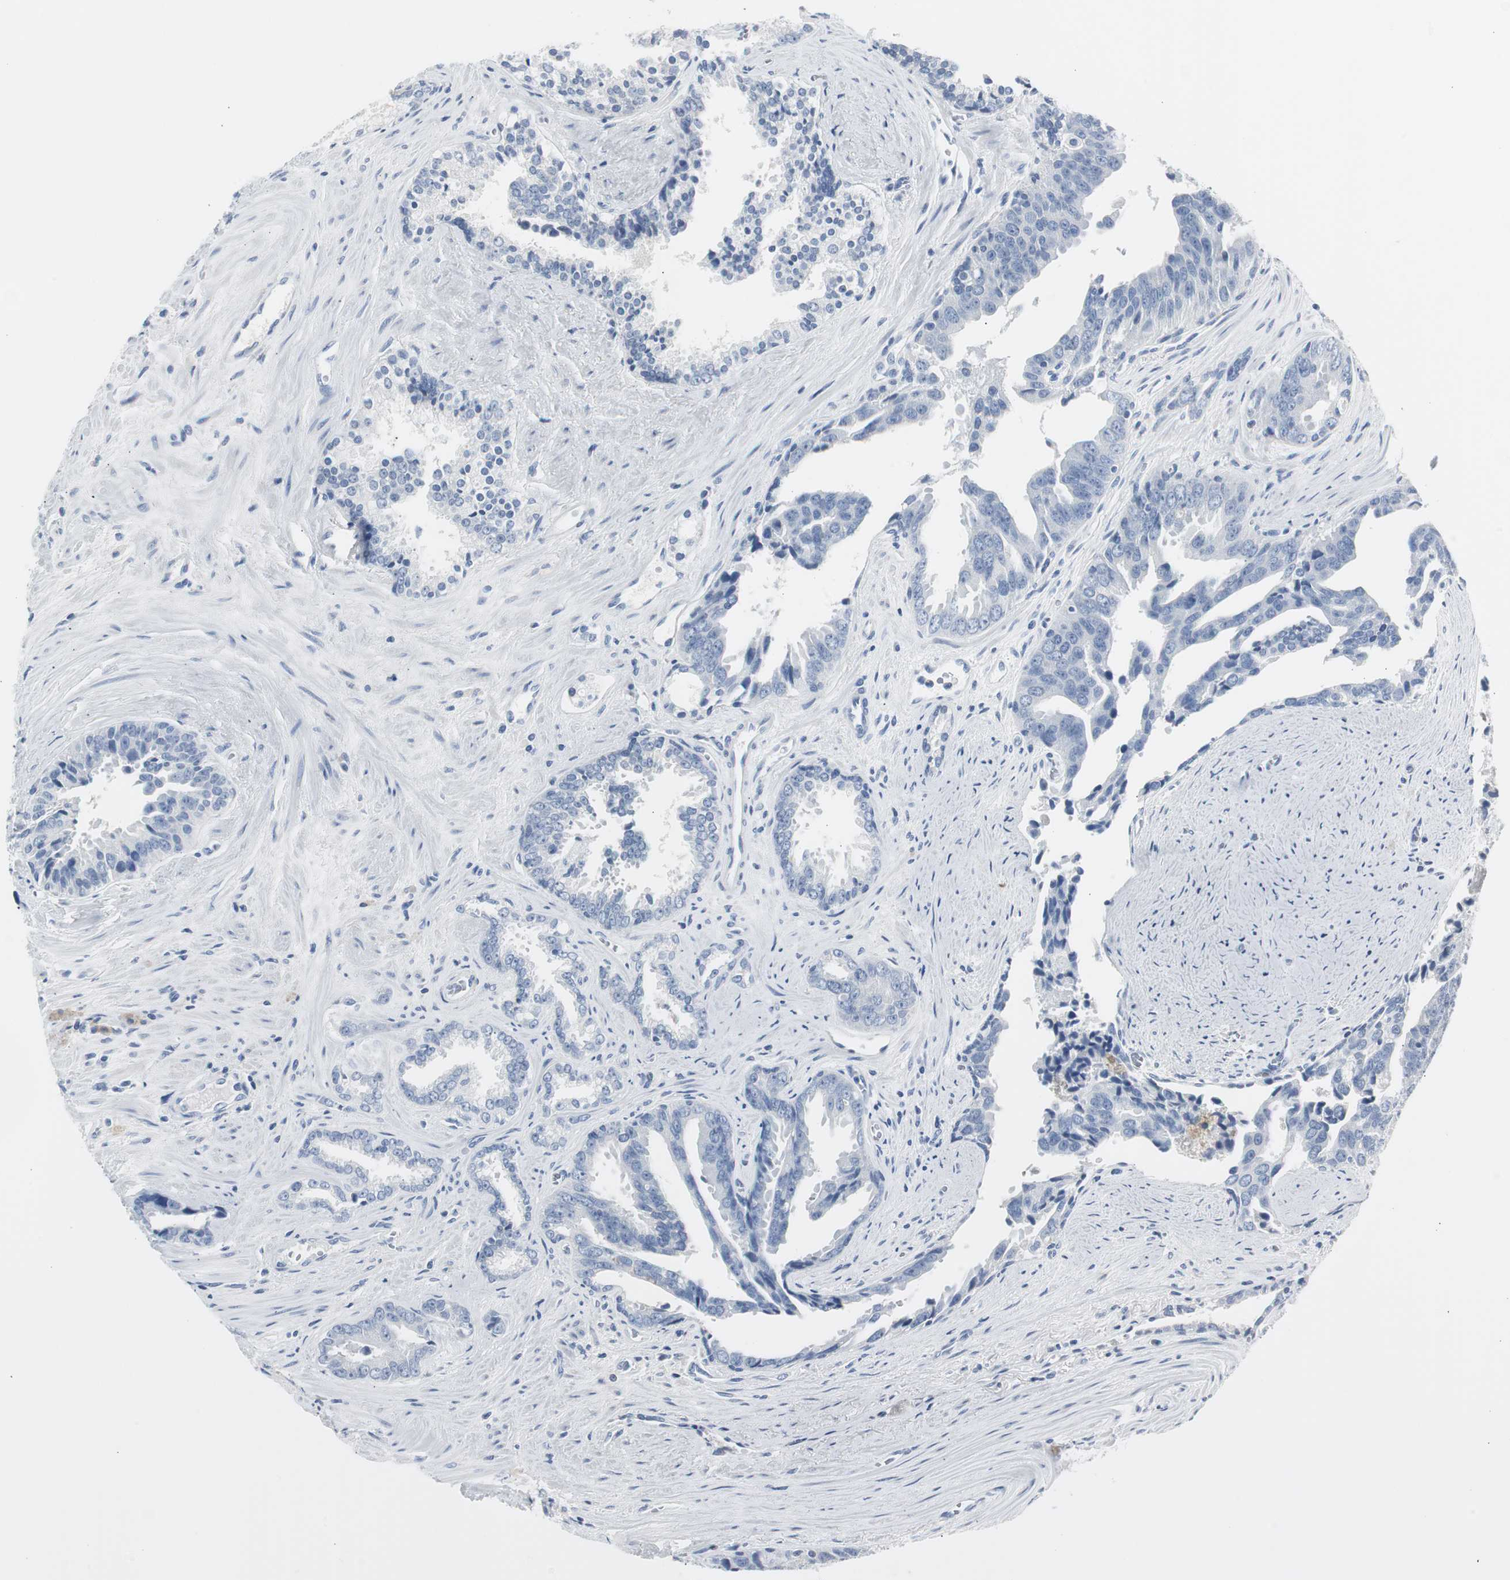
{"staining": {"intensity": "negative", "quantity": "none", "location": "none"}, "tissue": "prostate cancer", "cell_type": "Tumor cells", "image_type": "cancer", "snomed": [{"axis": "morphology", "description": "Adenocarcinoma, High grade"}, {"axis": "topography", "description": "Prostate"}], "caption": "High magnification brightfield microscopy of prostate cancer (high-grade adenocarcinoma) stained with DAB (brown) and counterstained with hematoxylin (blue): tumor cells show no significant positivity.", "gene": "S100A7", "patient": {"sex": "male", "age": 67}}